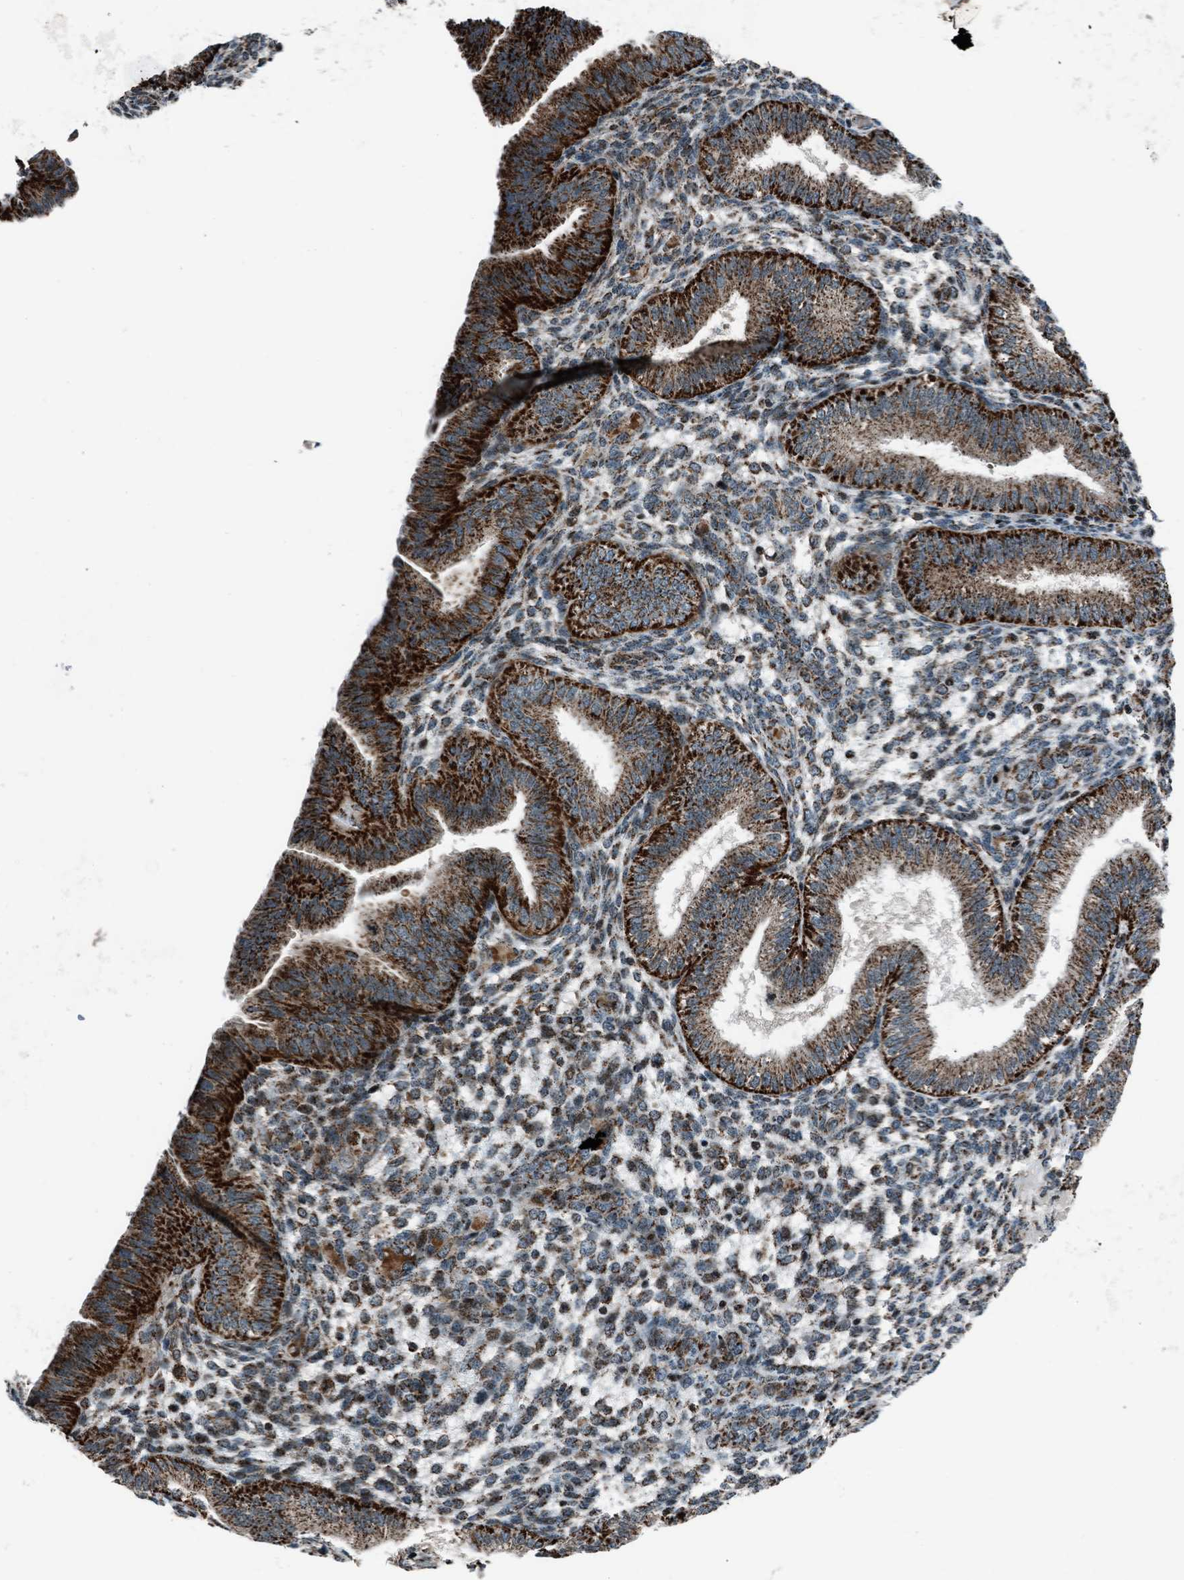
{"staining": {"intensity": "moderate", "quantity": ">75%", "location": "cytoplasmic/membranous"}, "tissue": "endometrium", "cell_type": "Cells in endometrial stroma", "image_type": "normal", "snomed": [{"axis": "morphology", "description": "Normal tissue, NOS"}, {"axis": "topography", "description": "Endometrium"}], "caption": "Approximately >75% of cells in endometrial stroma in benign endometrium demonstrate moderate cytoplasmic/membranous protein positivity as visualized by brown immunohistochemical staining.", "gene": "MORC3", "patient": {"sex": "female", "age": 39}}